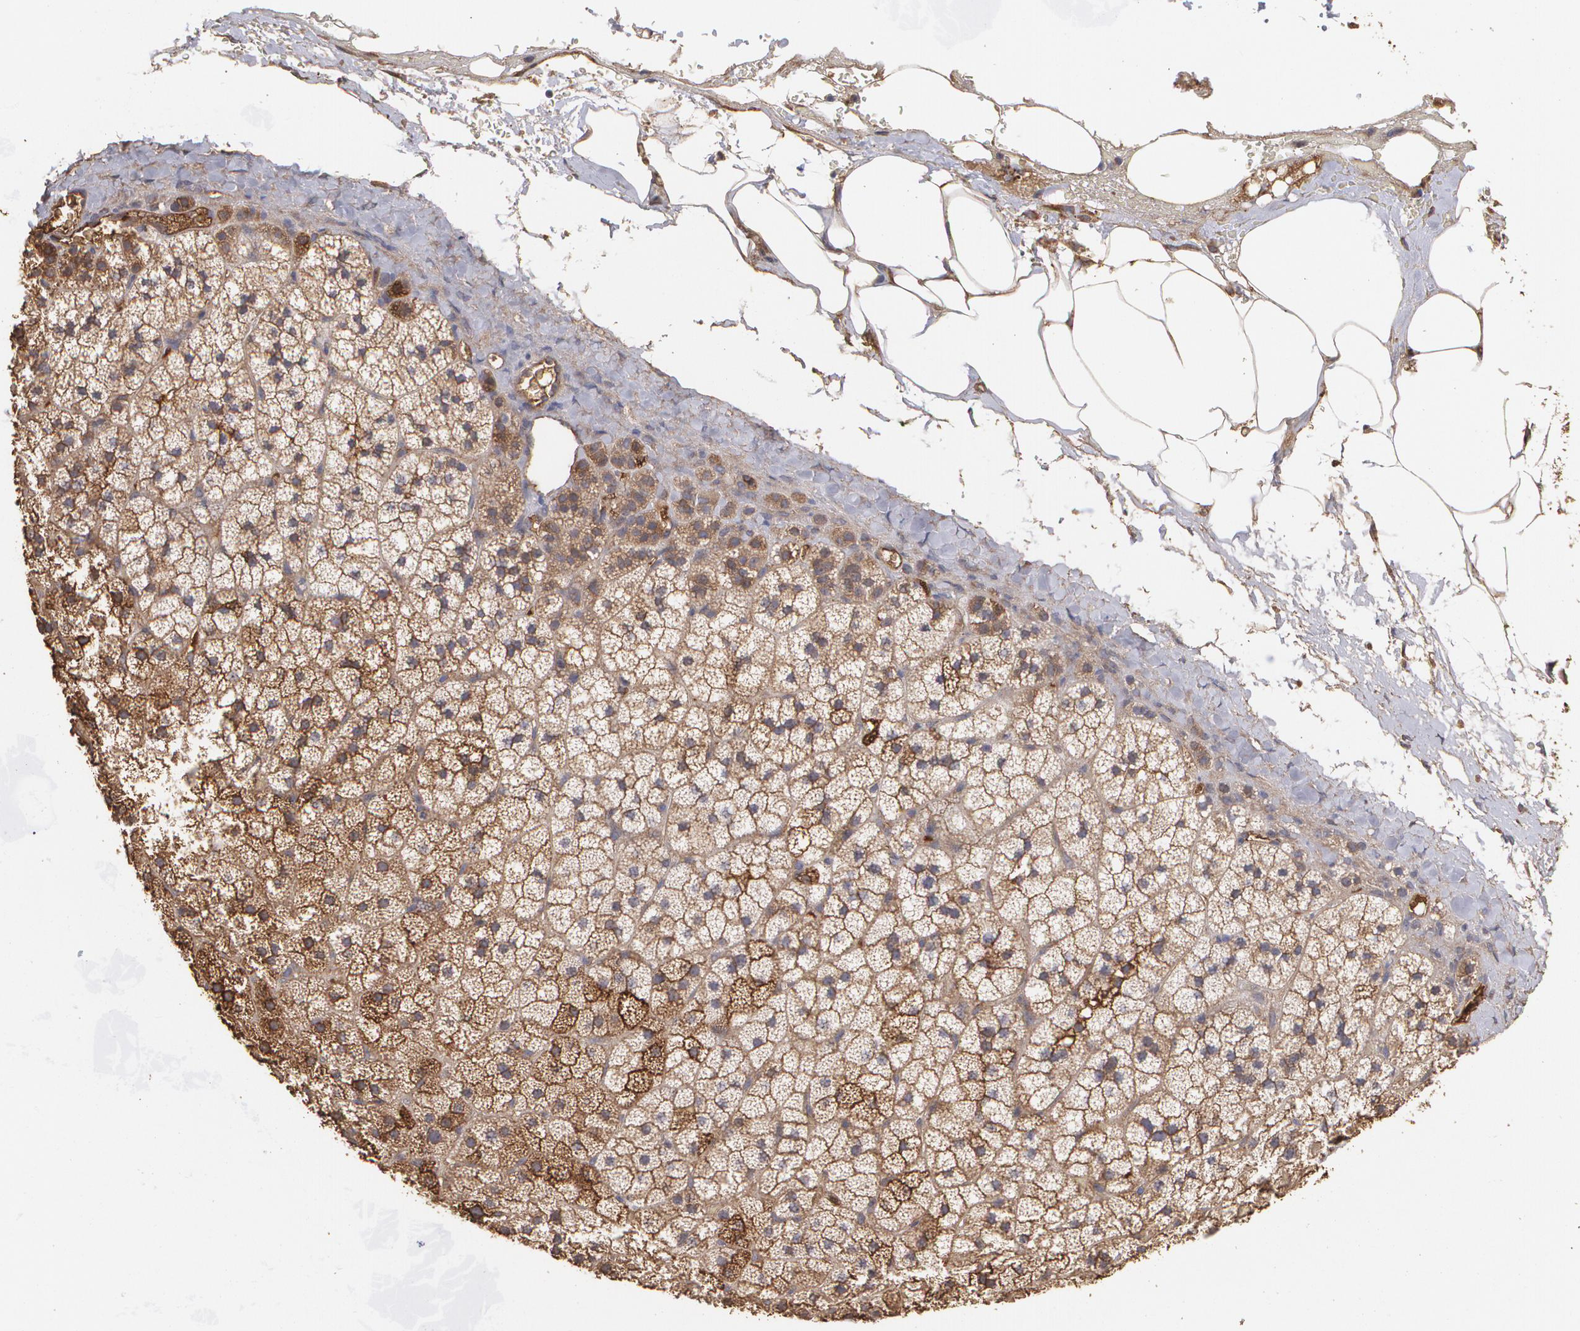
{"staining": {"intensity": "moderate", "quantity": ">75%", "location": "cytoplasmic/membranous"}, "tissue": "adrenal gland", "cell_type": "Glandular cells", "image_type": "normal", "snomed": [{"axis": "morphology", "description": "Normal tissue, NOS"}, {"axis": "topography", "description": "Adrenal gland"}], "caption": "Adrenal gland stained with immunohistochemistry (IHC) shows moderate cytoplasmic/membranous positivity in approximately >75% of glandular cells.", "gene": "PON1", "patient": {"sex": "male", "age": 35}}